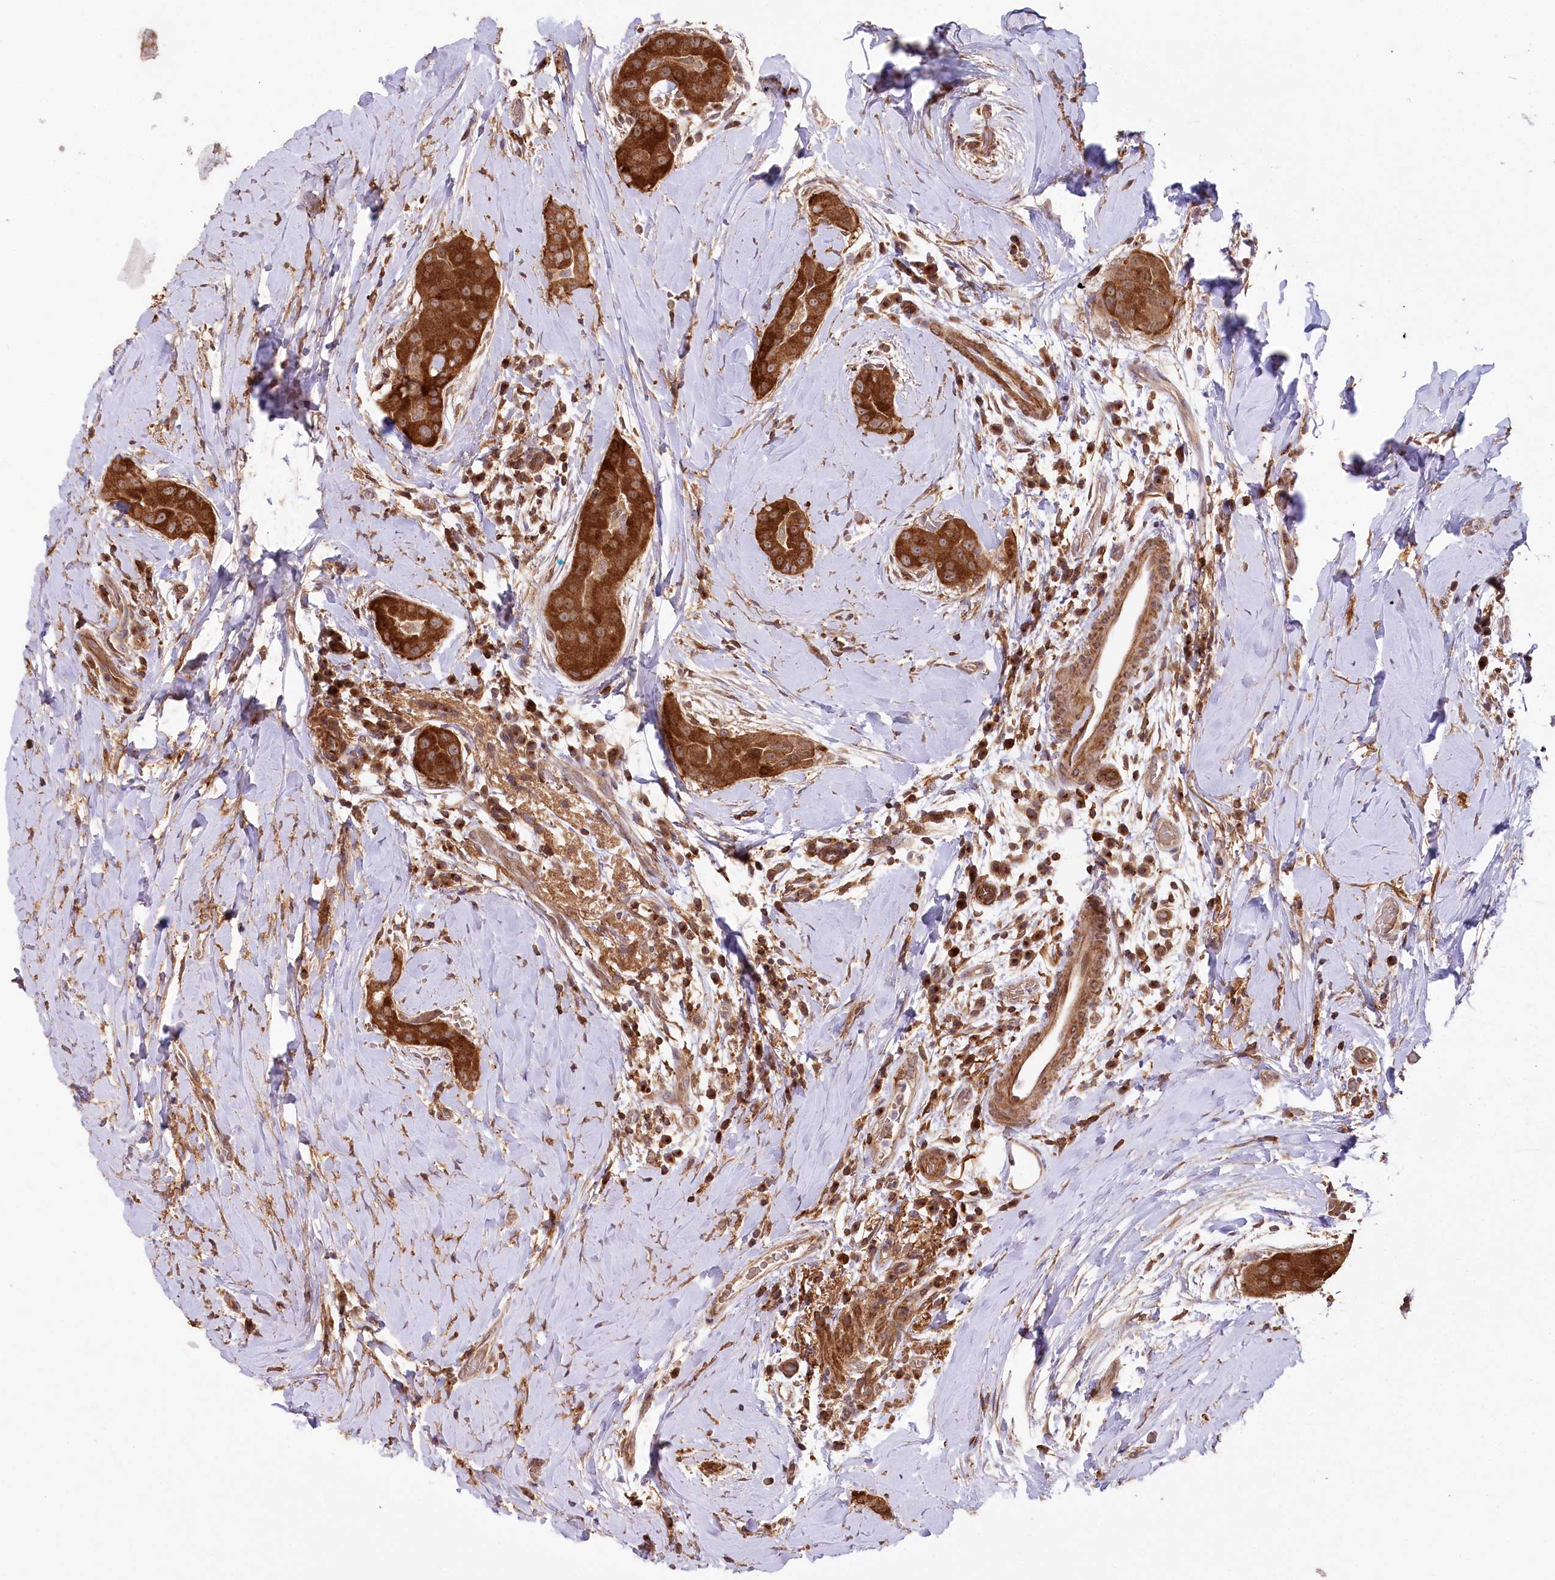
{"staining": {"intensity": "strong", "quantity": ">75%", "location": "cytoplasmic/membranous"}, "tissue": "thyroid cancer", "cell_type": "Tumor cells", "image_type": "cancer", "snomed": [{"axis": "morphology", "description": "Papillary adenocarcinoma, NOS"}, {"axis": "topography", "description": "Thyroid gland"}], "caption": "Brown immunohistochemical staining in human papillary adenocarcinoma (thyroid) exhibits strong cytoplasmic/membranous staining in about >75% of tumor cells. (Stains: DAB (3,3'-diaminobenzidine) in brown, nuclei in blue, Microscopy: brightfield microscopy at high magnification).", "gene": "CCDC91", "patient": {"sex": "male", "age": 33}}